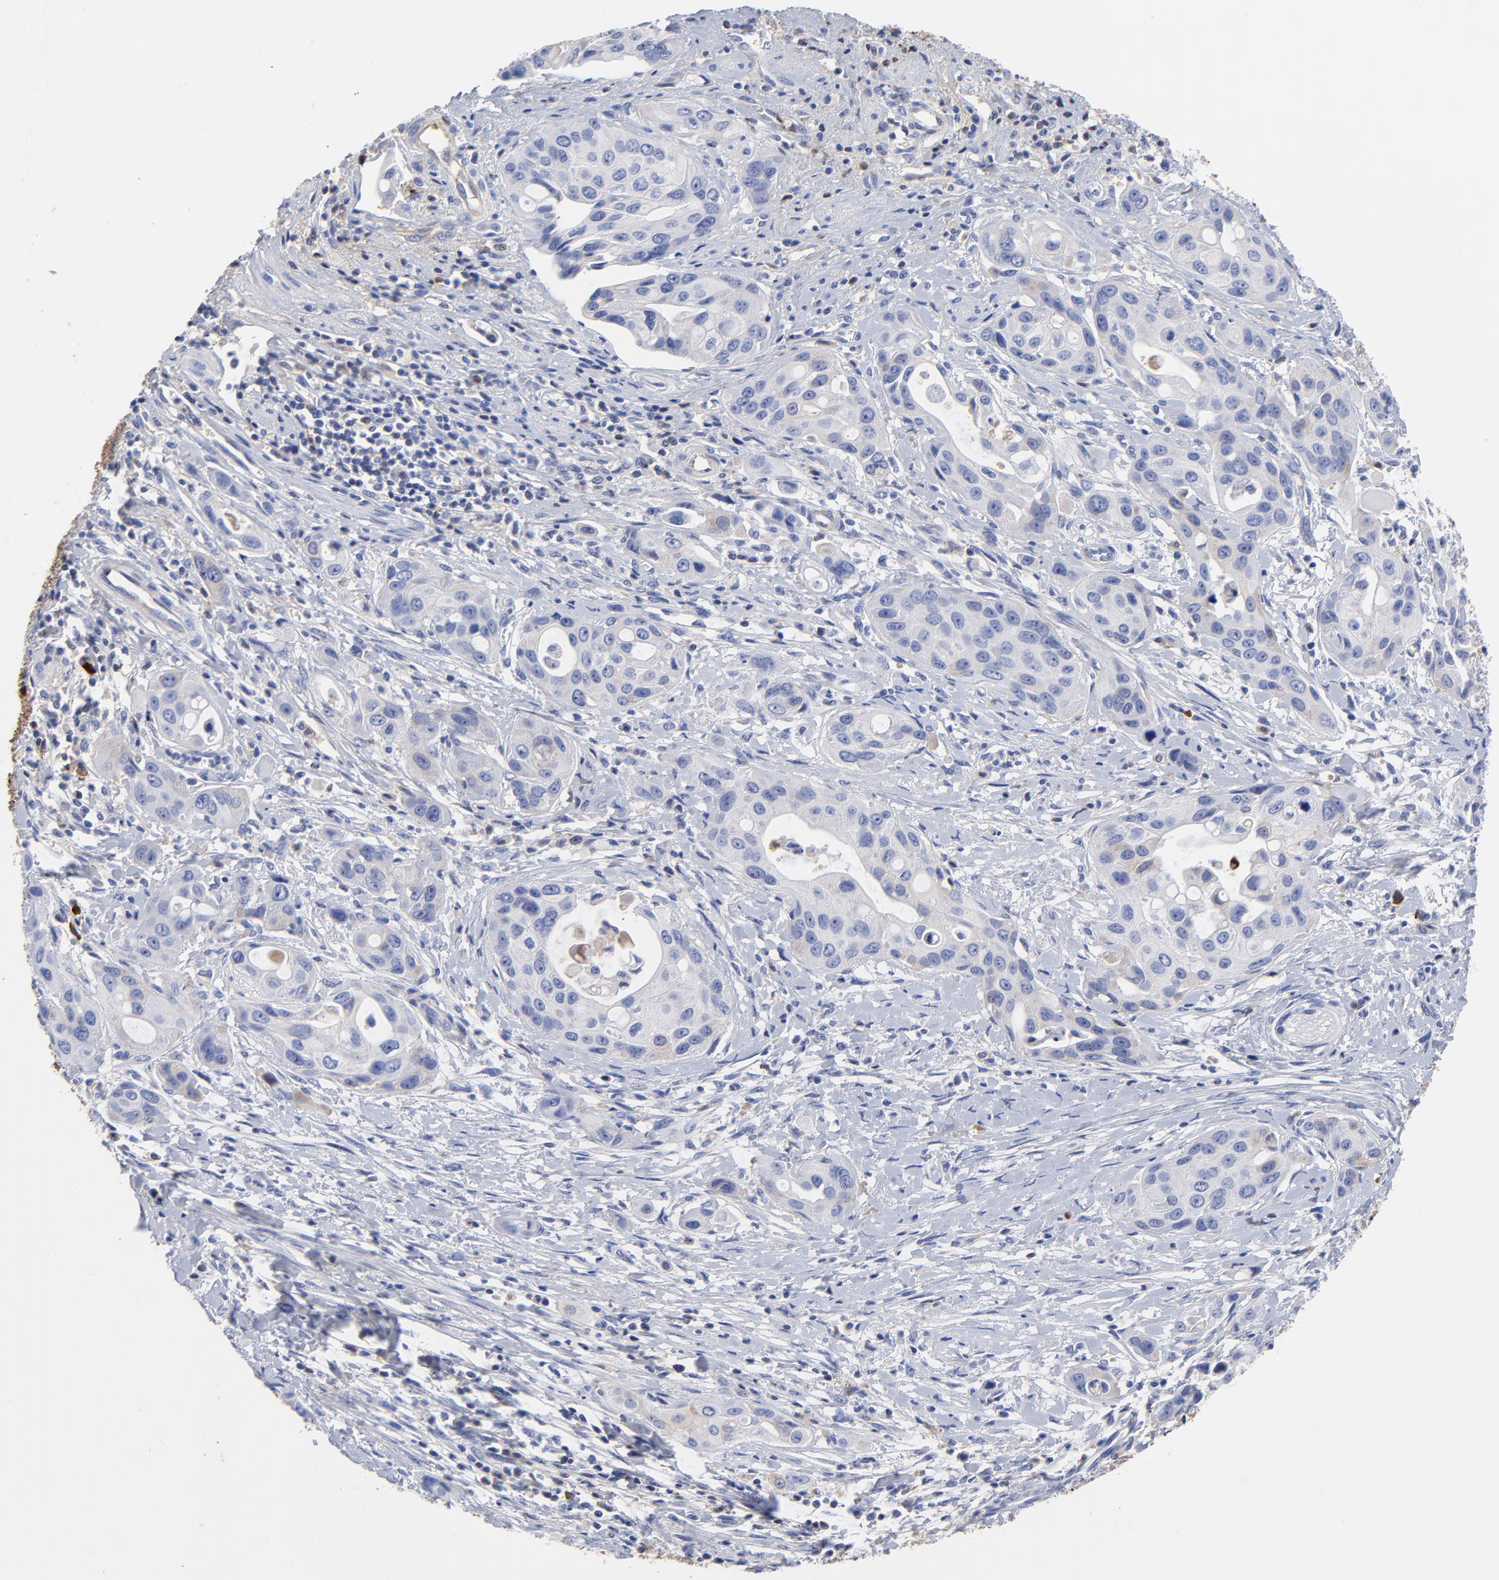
{"staining": {"intensity": "weak", "quantity": "<25%", "location": "cytoplasmic/membranous"}, "tissue": "pancreatic cancer", "cell_type": "Tumor cells", "image_type": "cancer", "snomed": [{"axis": "morphology", "description": "Adenocarcinoma, NOS"}, {"axis": "topography", "description": "Pancreas"}], "caption": "High magnification brightfield microscopy of adenocarcinoma (pancreatic) stained with DAB (brown) and counterstained with hematoxylin (blue): tumor cells show no significant positivity.", "gene": "IGLV3-10", "patient": {"sex": "female", "age": 60}}